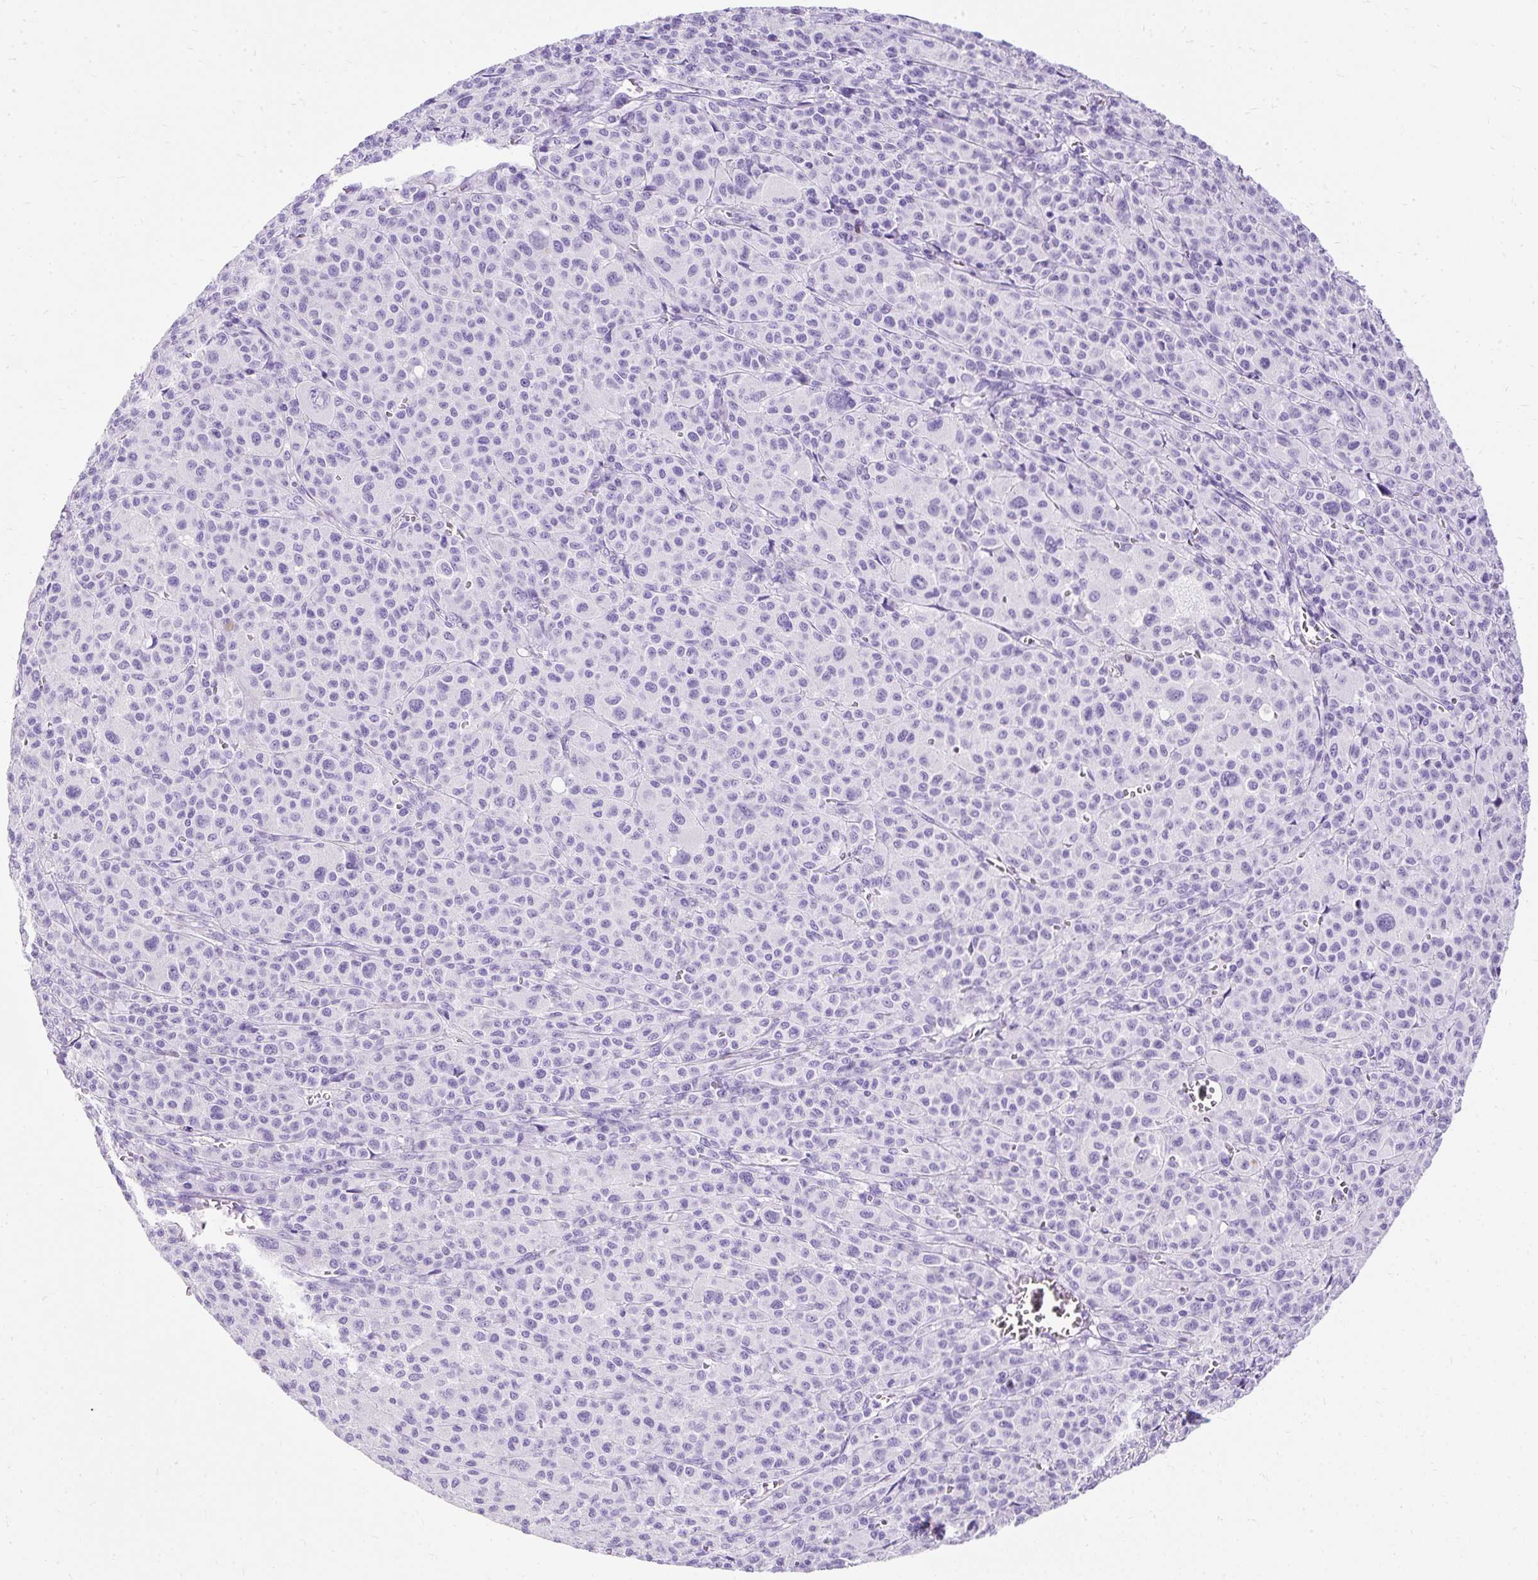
{"staining": {"intensity": "negative", "quantity": "none", "location": "none"}, "tissue": "melanoma", "cell_type": "Tumor cells", "image_type": "cancer", "snomed": [{"axis": "morphology", "description": "Malignant melanoma, Metastatic site"}, {"axis": "topography", "description": "Skin"}], "caption": "Immunohistochemical staining of malignant melanoma (metastatic site) displays no significant staining in tumor cells.", "gene": "PVALB", "patient": {"sex": "female", "age": 74}}